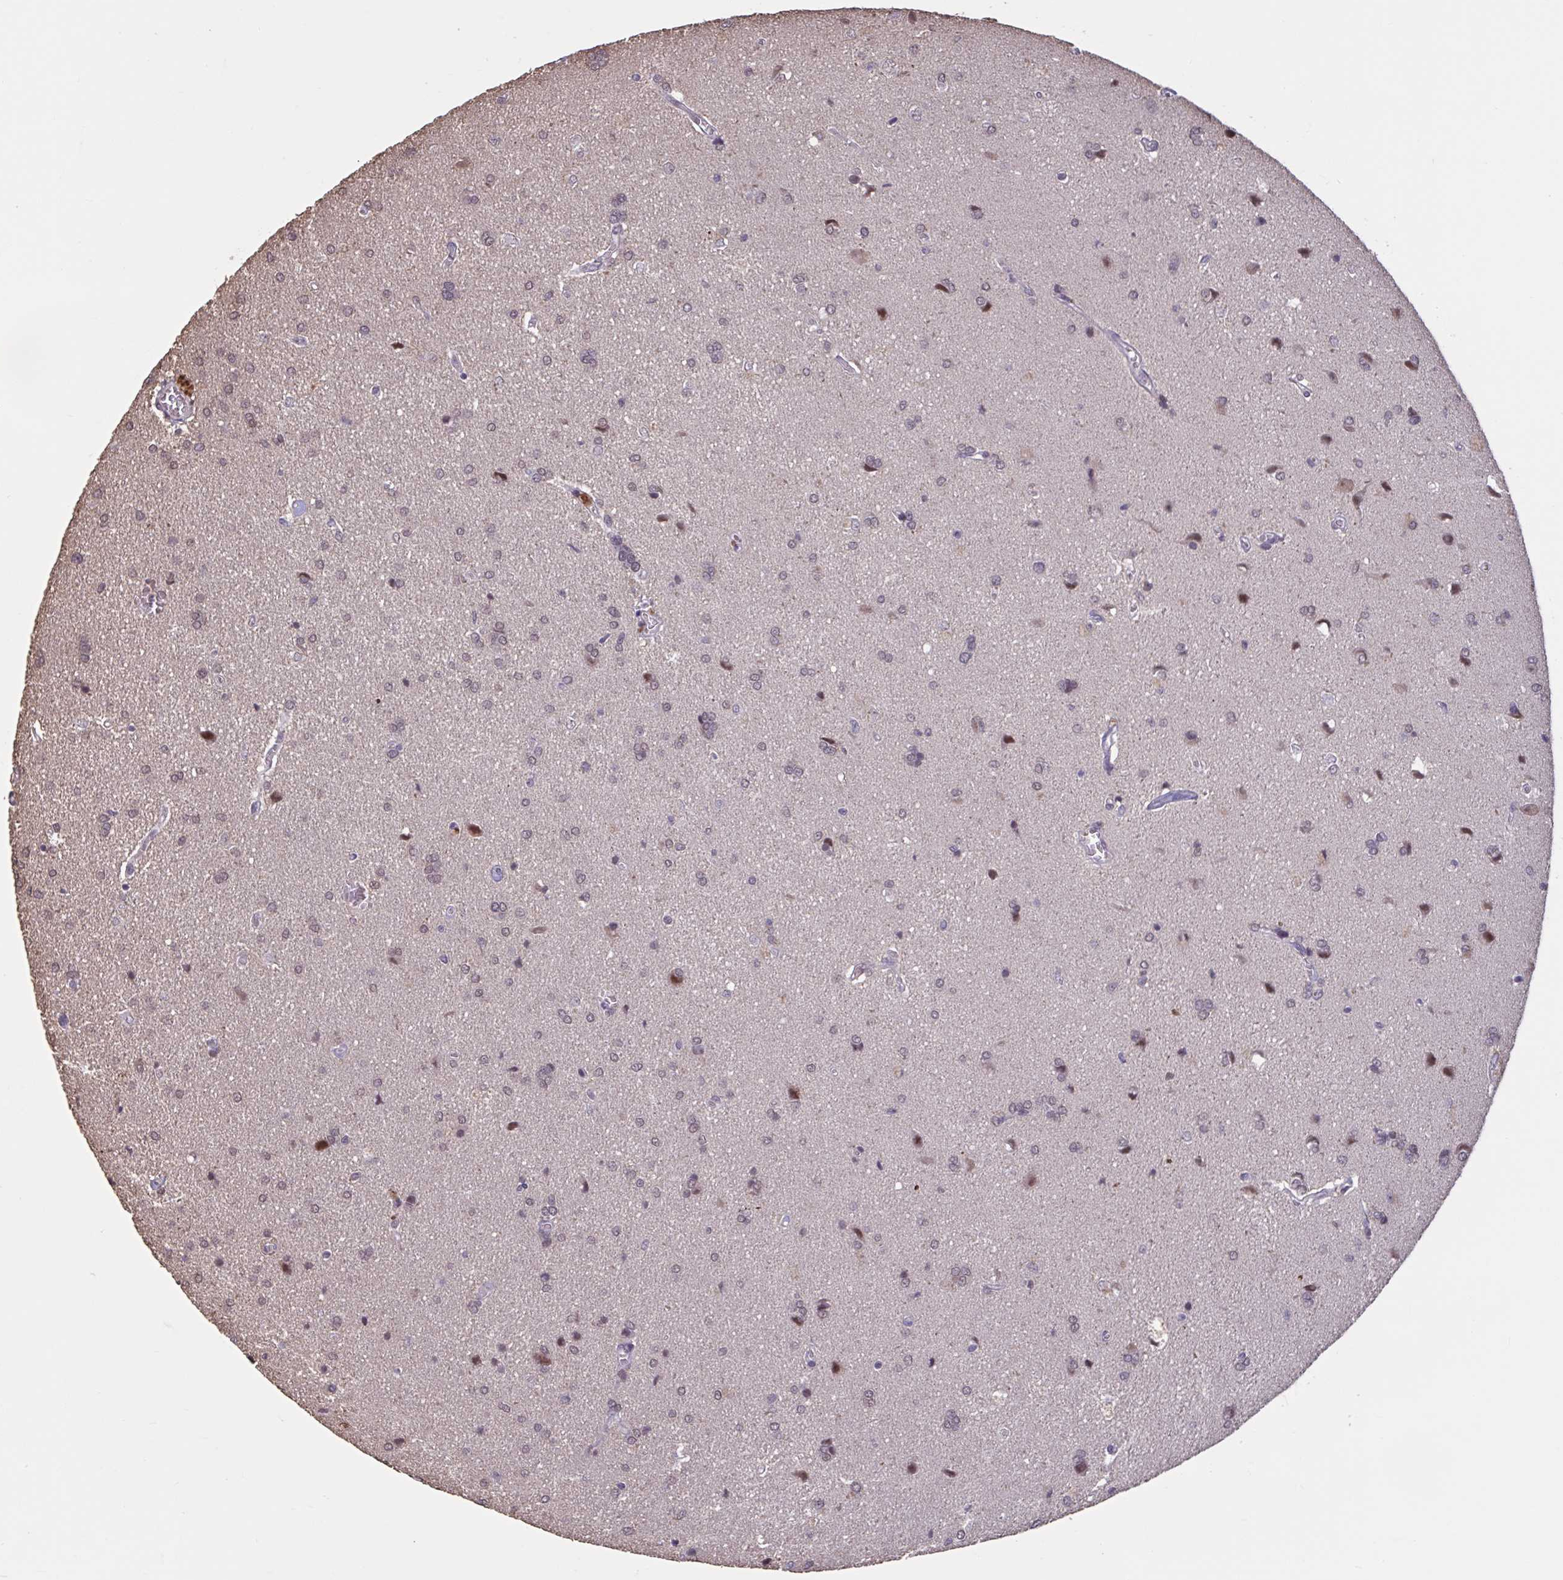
{"staining": {"intensity": "weak", "quantity": "25%-75%", "location": "nuclear"}, "tissue": "glioma", "cell_type": "Tumor cells", "image_type": "cancer", "snomed": [{"axis": "morphology", "description": "Glioma, malignant, High grade"}, {"axis": "topography", "description": "Brain"}], "caption": "An image showing weak nuclear positivity in approximately 25%-75% of tumor cells in glioma, as visualized by brown immunohistochemical staining.", "gene": "ZNF414", "patient": {"sex": "male", "age": 68}}